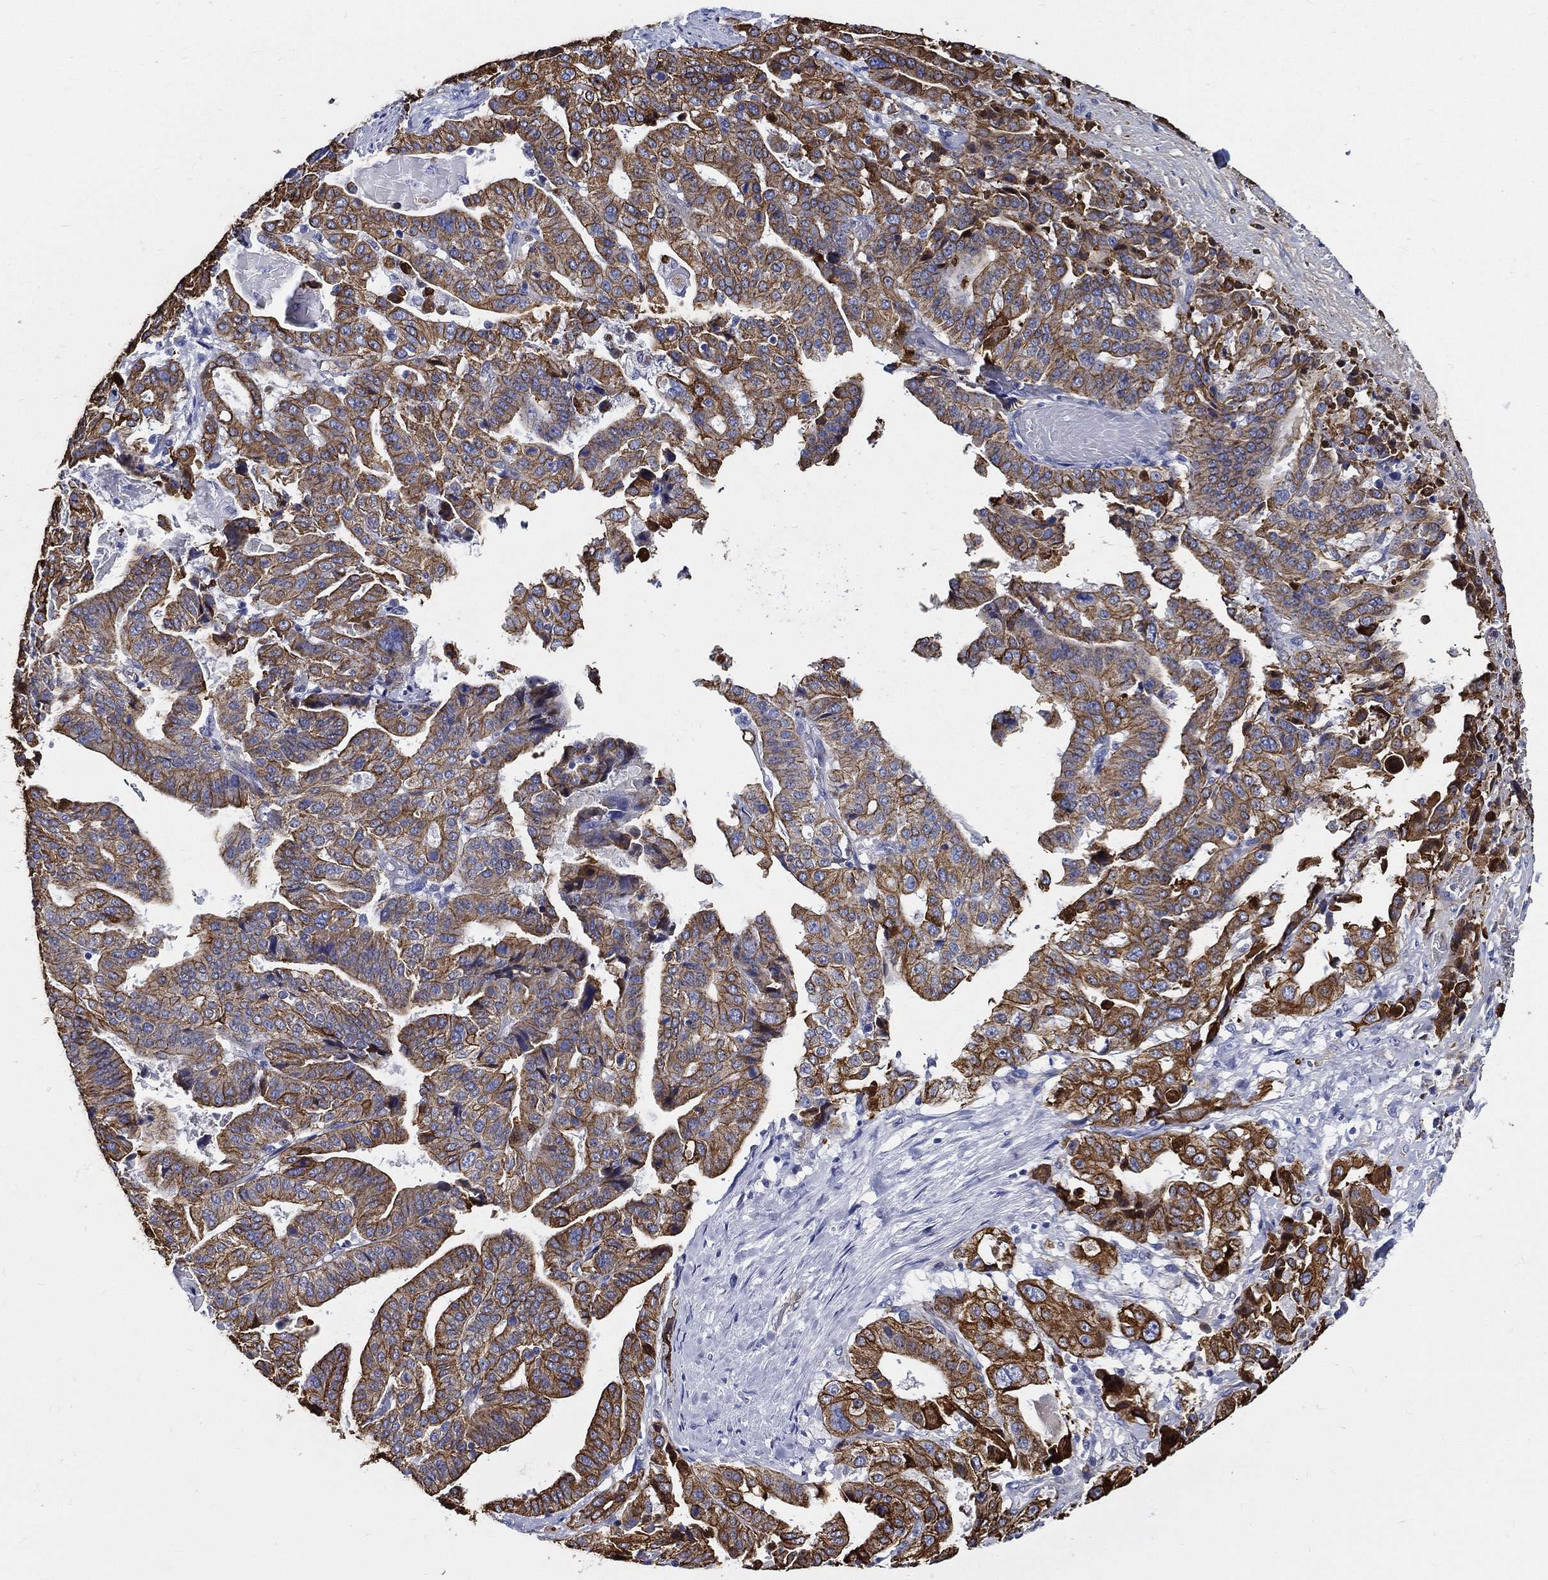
{"staining": {"intensity": "moderate", "quantity": ">75%", "location": "cytoplasmic/membranous"}, "tissue": "stomach cancer", "cell_type": "Tumor cells", "image_type": "cancer", "snomed": [{"axis": "morphology", "description": "Adenocarcinoma, NOS"}, {"axis": "topography", "description": "Stomach"}], "caption": "The histopathology image displays immunohistochemical staining of stomach cancer. There is moderate cytoplasmic/membranous expression is seen in about >75% of tumor cells. Using DAB (brown) and hematoxylin (blue) stains, captured at high magnification using brightfield microscopy.", "gene": "NEDD9", "patient": {"sex": "male", "age": 48}}